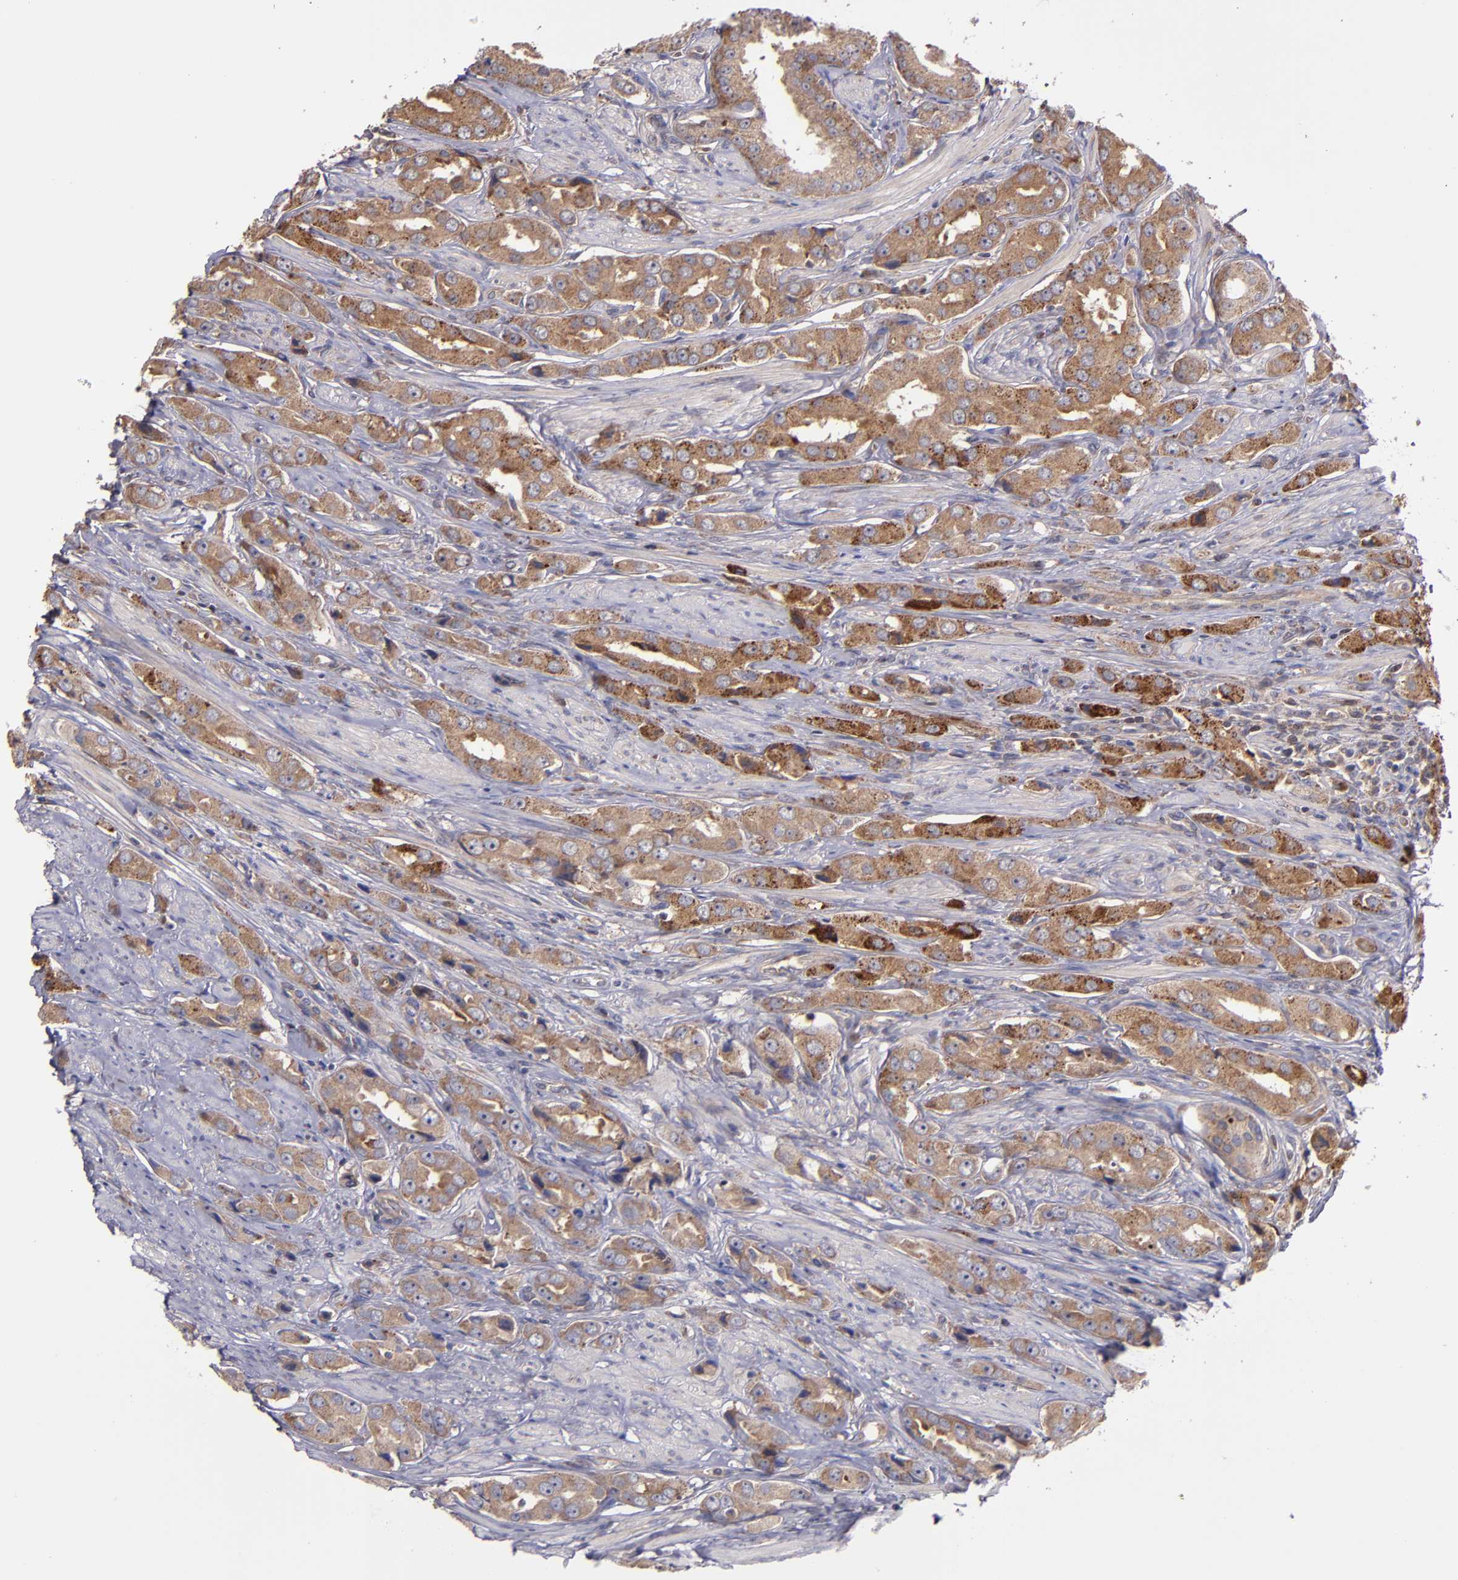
{"staining": {"intensity": "moderate", "quantity": ">75%", "location": "cytoplasmic/membranous"}, "tissue": "prostate cancer", "cell_type": "Tumor cells", "image_type": "cancer", "snomed": [{"axis": "morphology", "description": "Adenocarcinoma, Medium grade"}, {"axis": "topography", "description": "Prostate"}], "caption": "An immunohistochemistry (IHC) image of tumor tissue is shown. Protein staining in brown labels moderate cytoplasmic/membranous positivity in prostate cancer (adenocarcinoma (medium-grade)) within tumor cells. (brown staining indicates protein expression, while blue staining denotes nuclei).", "gene": "EIF4ENIF1", "patient": {"sex": "male", "age": 53}}